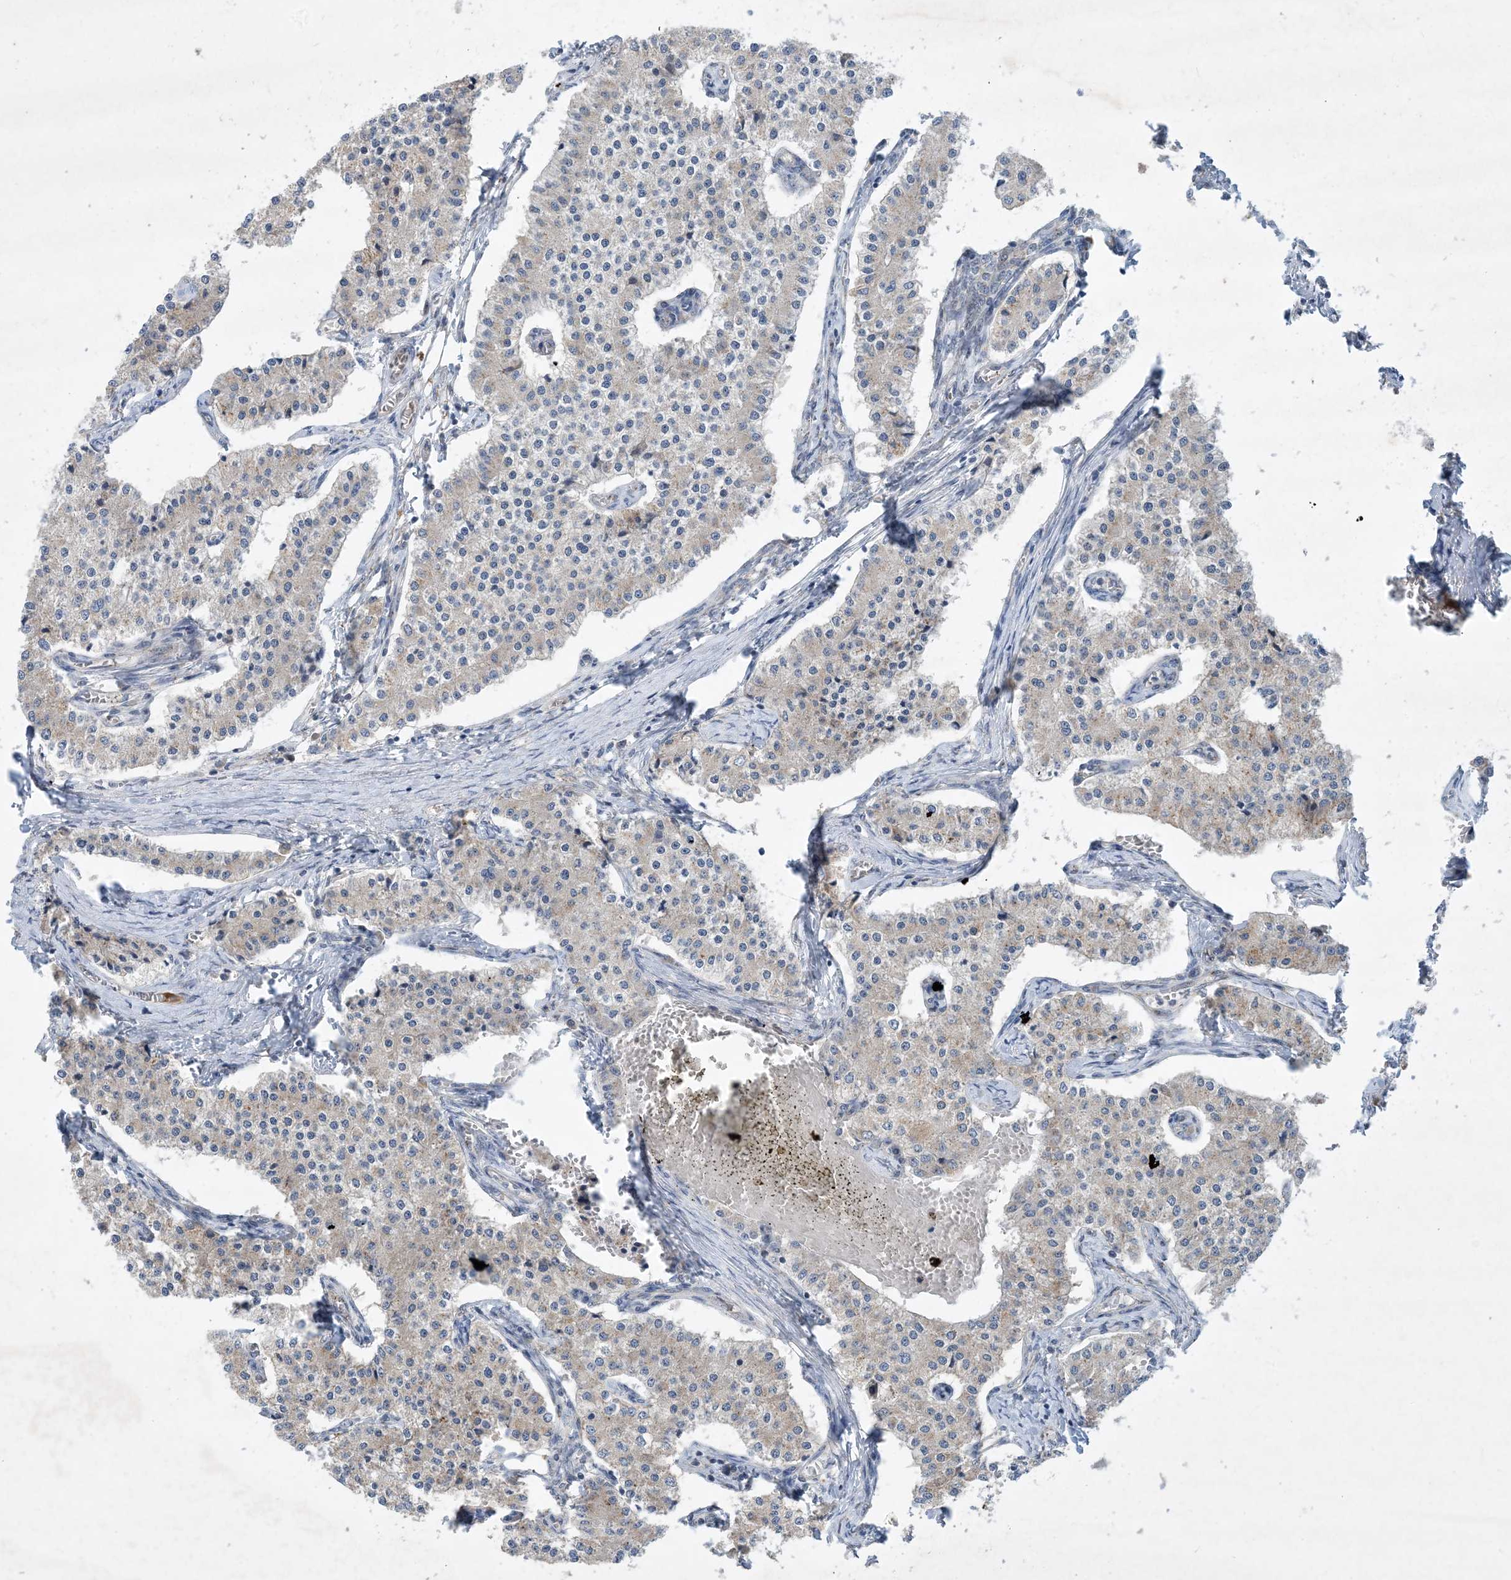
{"staining": {"intensity": "weak", "quantity": "<25%", "location": "cytoplasmic/membranous"}, "tissue": "carcinoid", "cell_type": "Tumor cells", "image_type": "cancer", "snomed": [{"axis": "morphology", "description": "Carcinoid, malignant, NOS"}, {"axis": "topography", "description": "Colon"}], "caption": "Immunohistochemistry of human malignant carcinoid exhibits no expression in tumor cells. (DAB (3,3'-diaminobenzidine) immunohistochemistry (IHC) visualized using brightfield microscopy, high magnification).", "gene": "TINAG", "patient": {"sex": "female", "age": 52}}